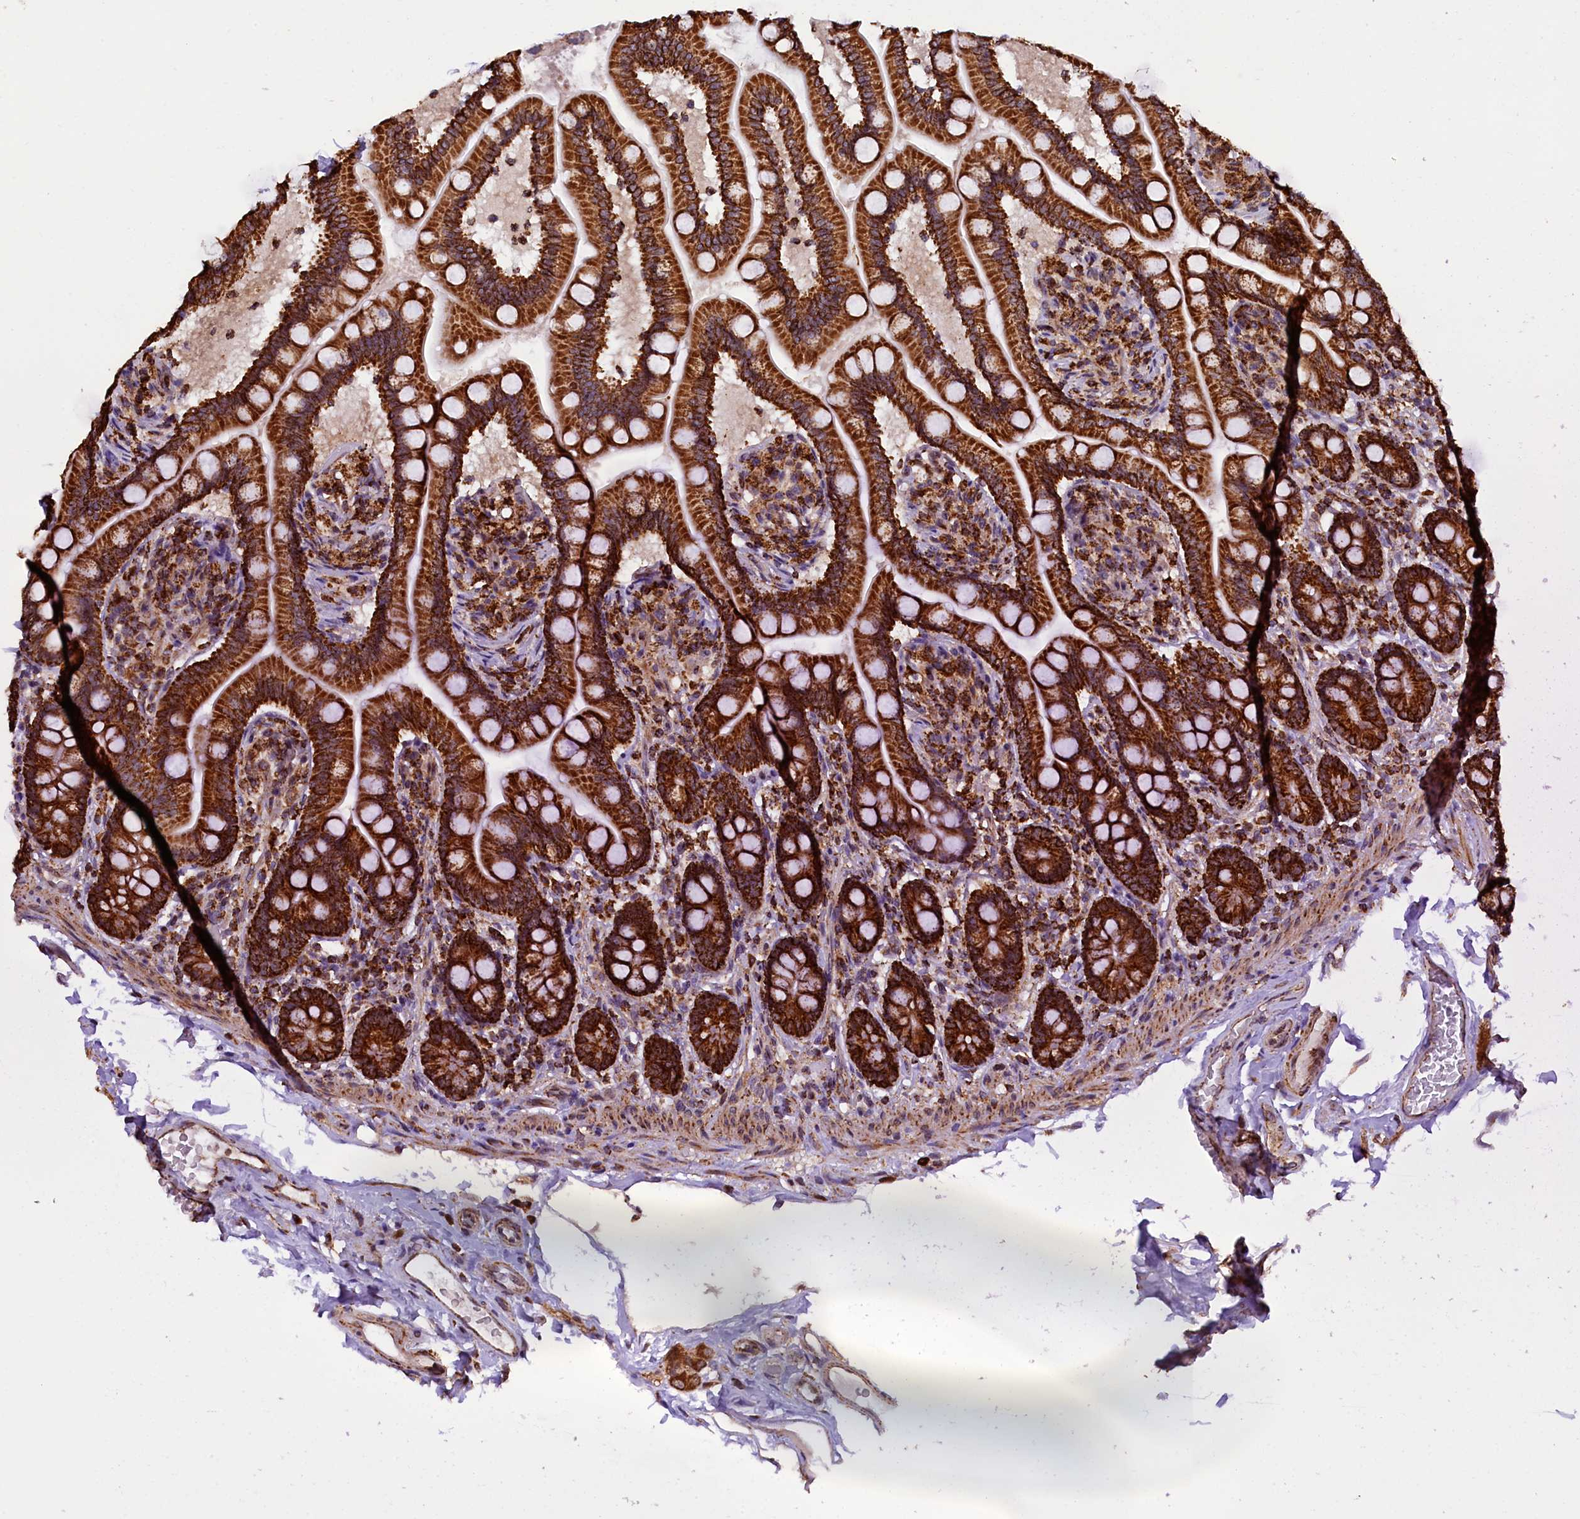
{"staining": {"intensity": "strong", "quantity": ">75%", "location": "cytoplasmic/membranous"}, "tissue": "small intestine", "cell_type": "Glandular cells", "image_type": "normal", "snomed": [{"axis": "morphology", "description": "Normal tissue, NOS"}, {"axis": "topography", "description": "Small intestine"}], "caption": "Strong cytoplasmic/membranous protein positivity is identified in approximately >75% of glandular cells in small intestine. The protein of interest is stained brown, and the nuclei are stained in blue (DAB (3,3'-diaminobenzidine) IHC with brightfield microscopy, high magnification).", "gene": "KLC2", "patient": {"sex": "female", "age": 64}}